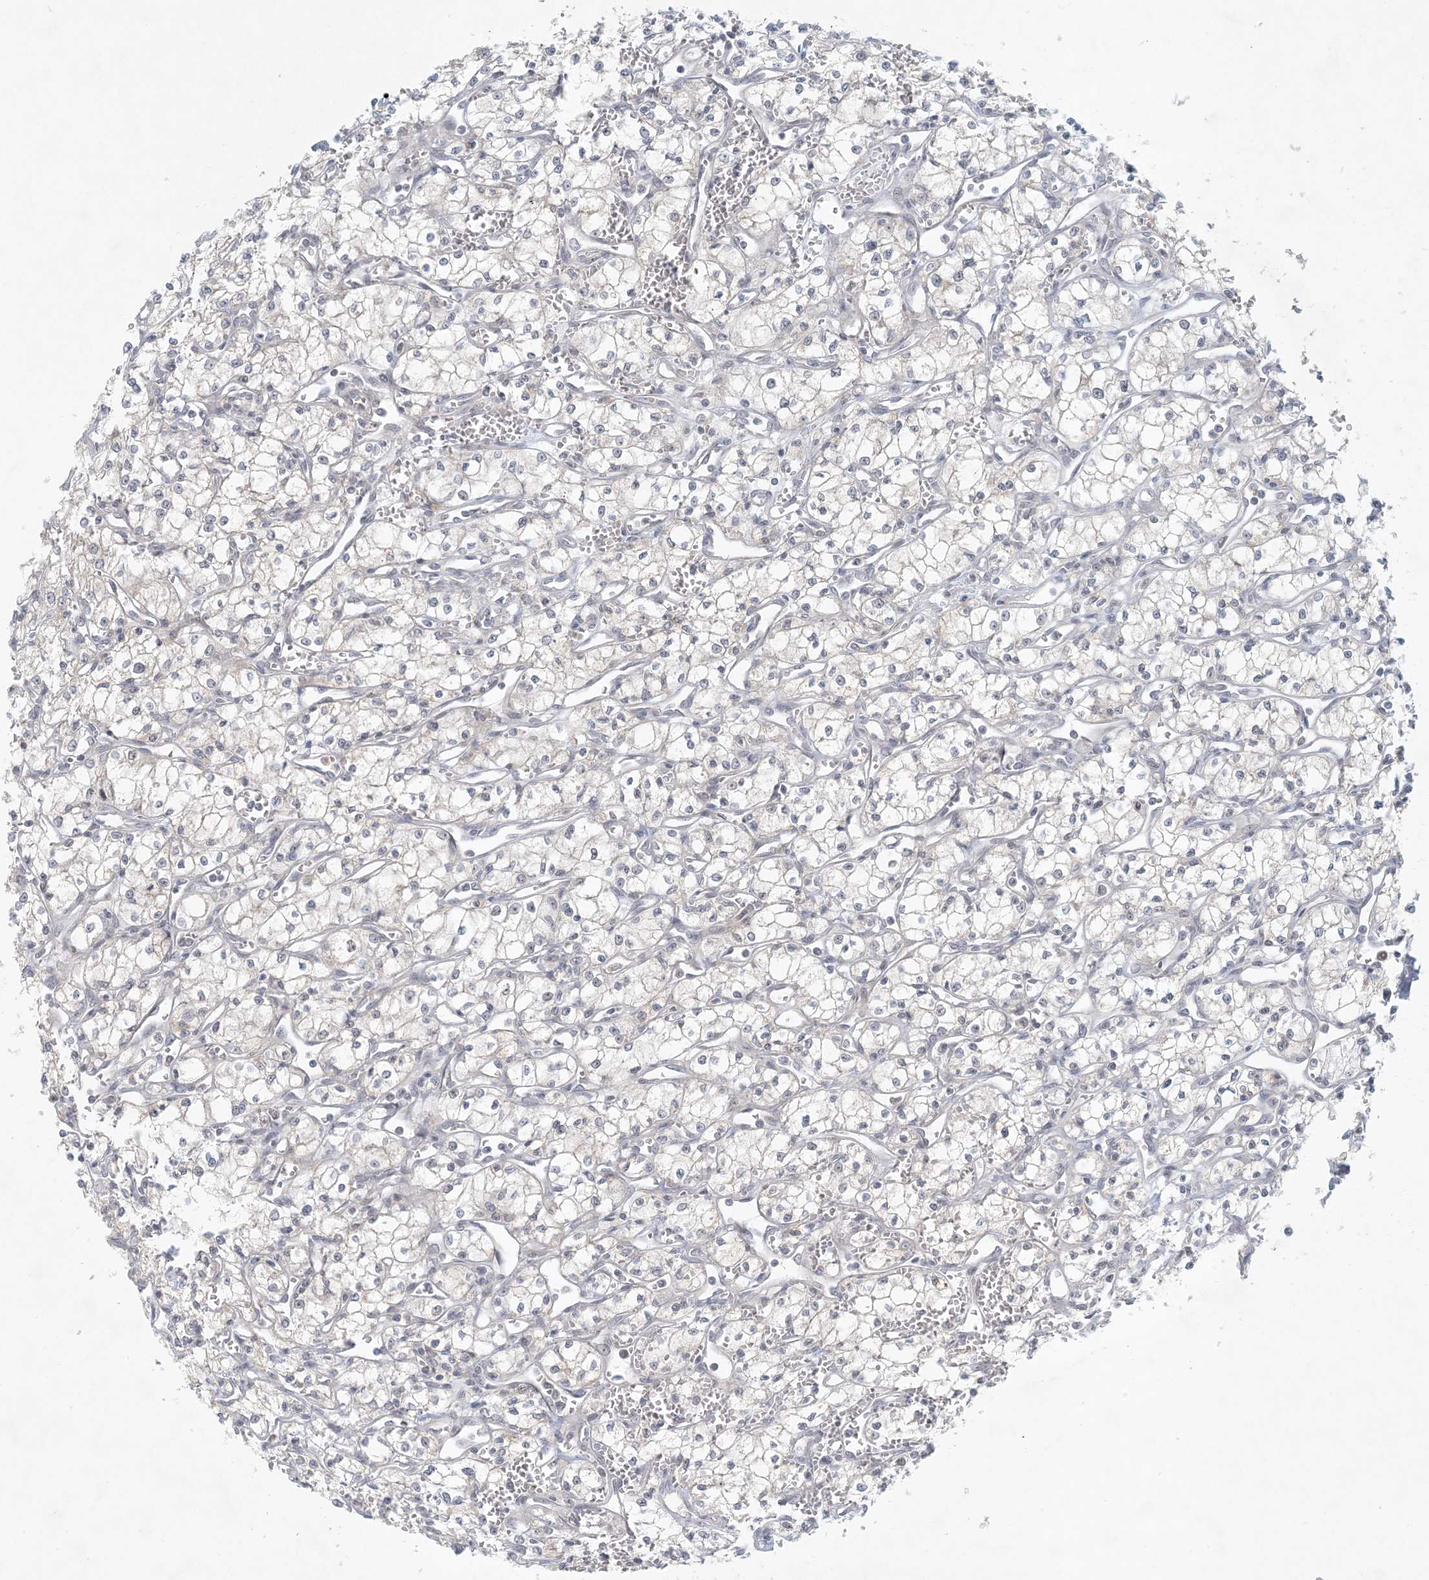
{"staining": {"intensity": "negative", "quantity": "none", "location": "none"}, "tissue": "renal cancer", "cell_type": "Tumor cells", "image_type": "cancer", "snomed": [{"axis": "morphology", "description": "Adenocarcinoma, NOS"}, {"axis": "topography", "description": "Kidney"}], "caption": "This is an immunohistochemistry histopathology image of renal adenocarcinoma. There is no expression in tumor cells.", "gene": "OBI1", "patient": {"sex": "male", "age": 59}}